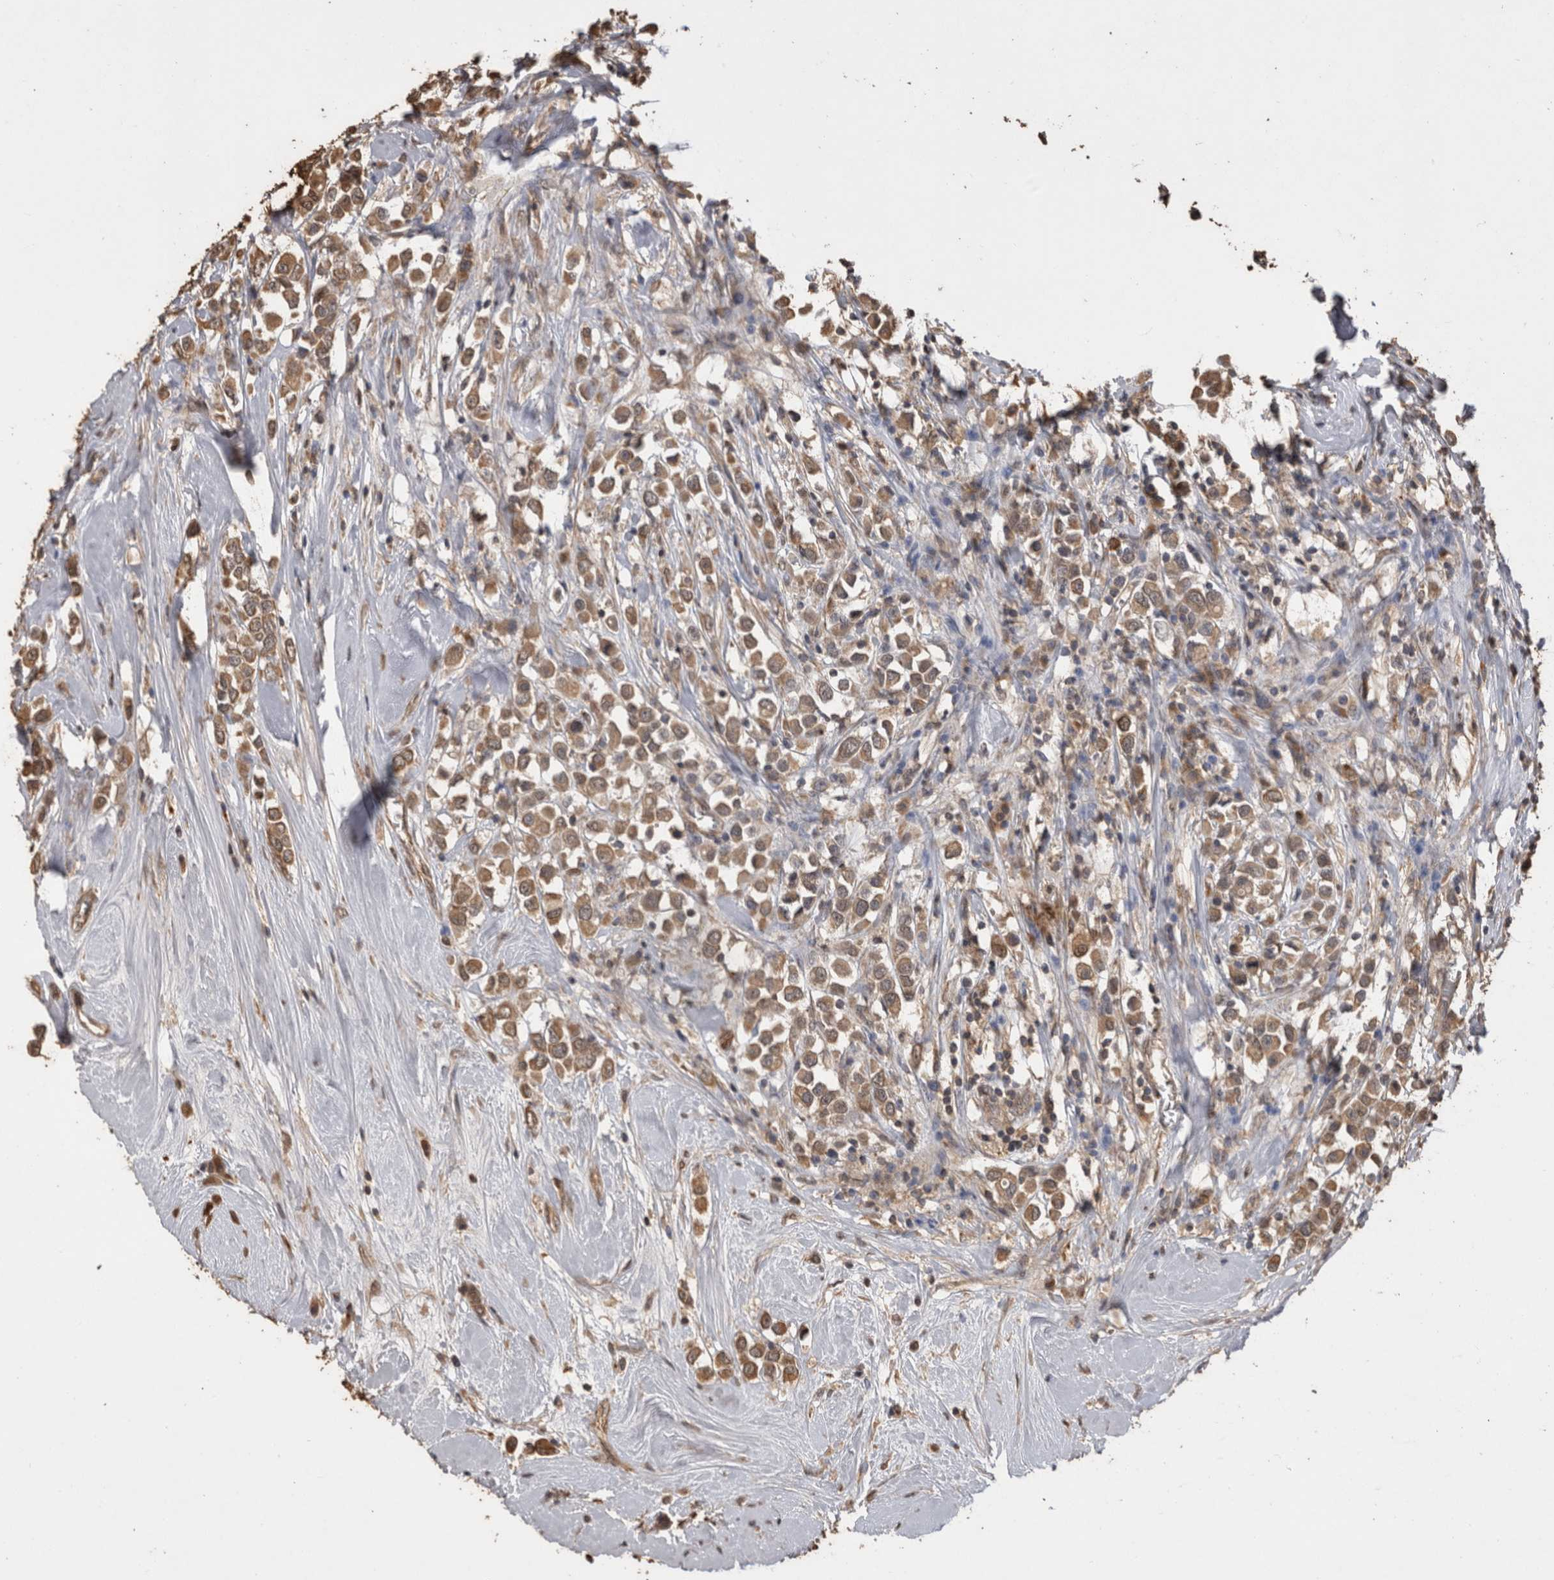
{"staining": {"intensity": "moderate", "quantity": ">75%", "location": "cytoplasmic/membranous"}, "tissue": "breast cancer", "cell_type": "Tumor cells", "image_type": "cancer", "snomed": [{"axis": "morphology", "description": "Duct carcinoma"}, {"axis": "topography", "description": "Breast"}], "caption": "Immunohistochemistry (IHC) (DAB (3,3'-diaminobenzidine)) staining of human breast cancer (intraductal carcinoma) displays moderate cytoplasmic/membranous protein positivity in about >75% of tumor cells.", "gene": "SOCS5", "patient": {"sex": "female", "age": 61}}